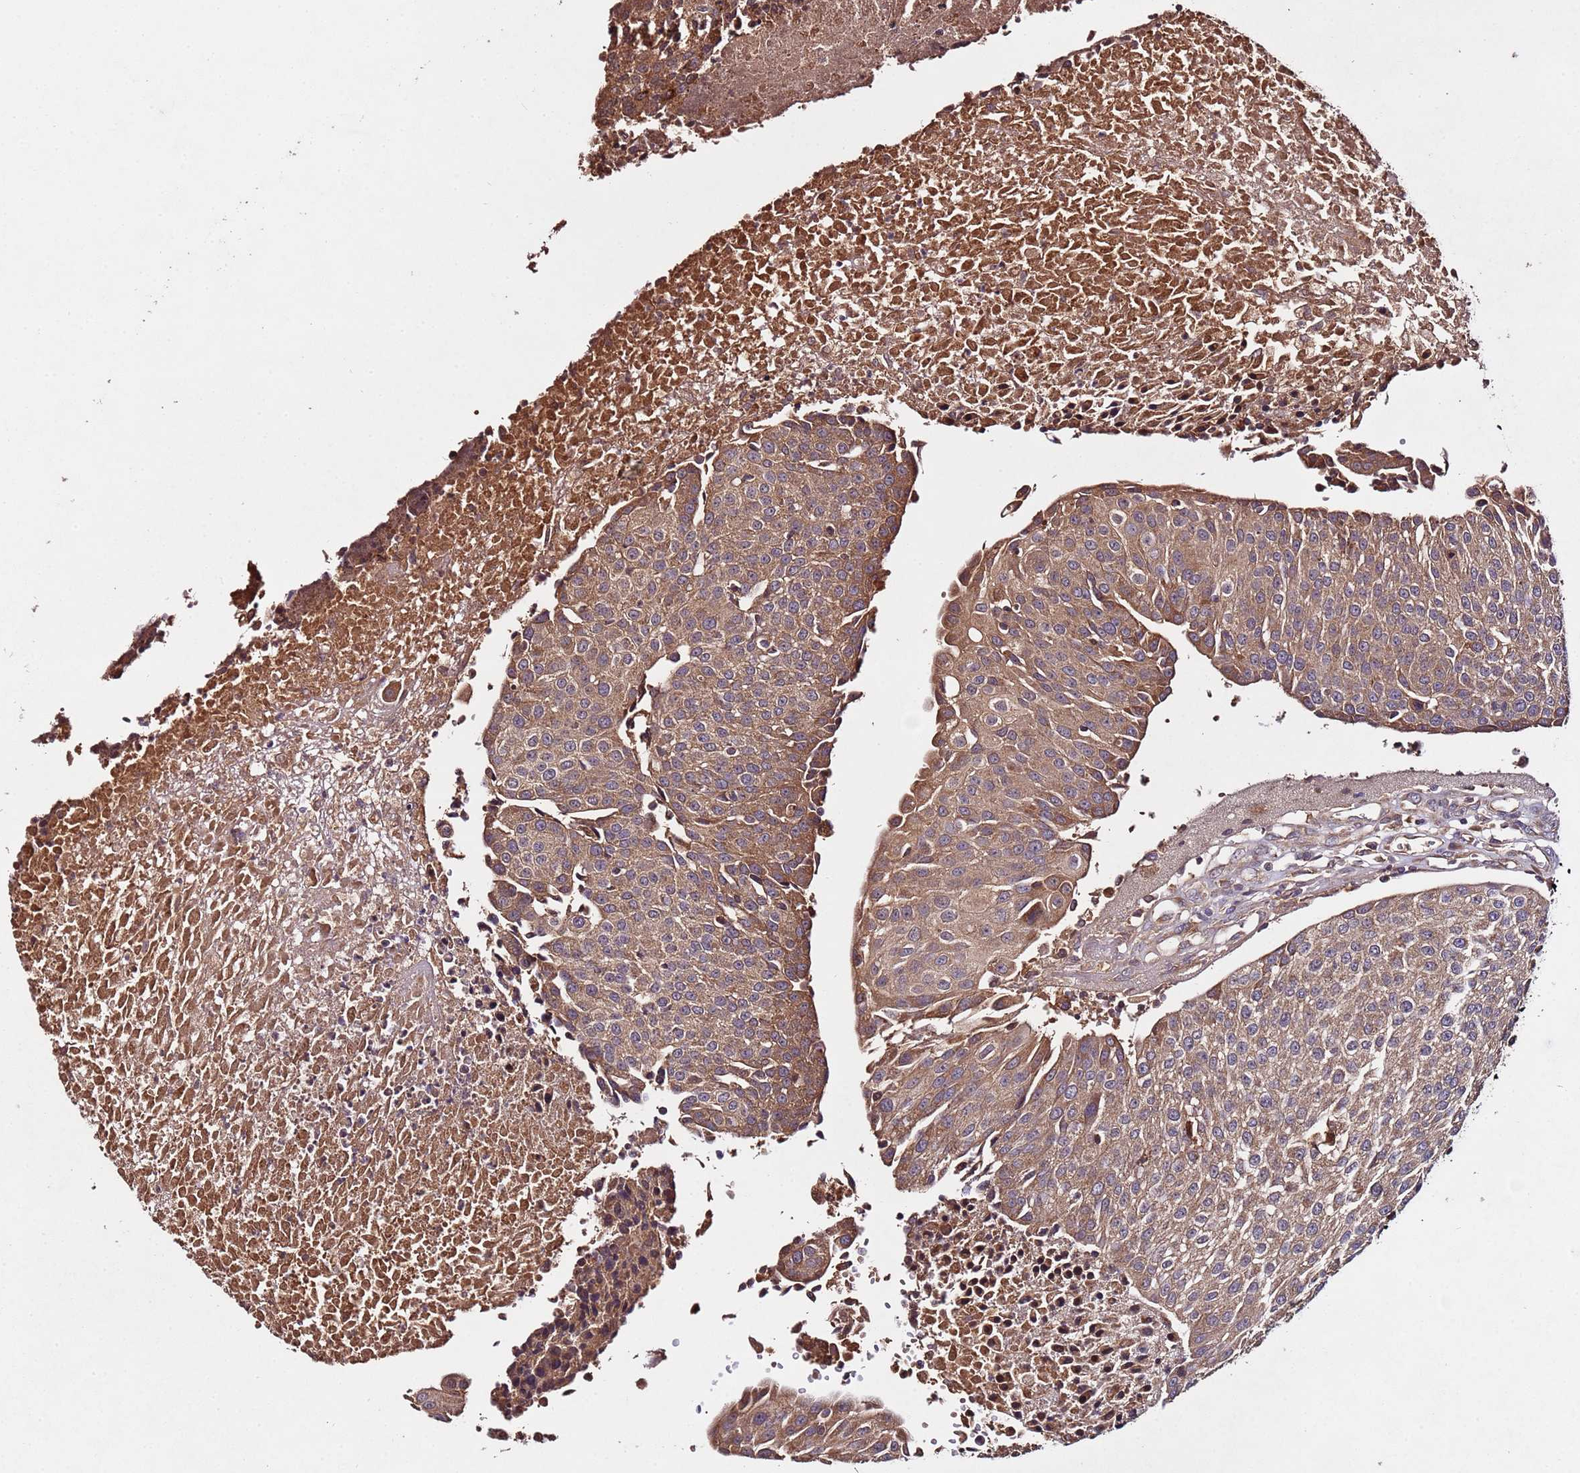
{"staining": {"intensity": "moderate", "quantity": ">75%", "location": "cytoplasmic/membranous"}, "tissue": "urothelial cancer", "cell_type": "Tumor cells", "image_type": "cancer", "snomed": [{"axis": "morphology", "description": "Urothelial carcinoma, High grade"}, {"axis": "topography", "description": "Urinary bladder"}], "caption": "Urothelial cancer stained with DAB (3,3'-diaminobenzidine) IHC shows medium levels of moderate cytoplasmic/membranous staining in about >75% of tumor cells. The staining was performed using DAB, with brown indicating positive protein expression. Nuclei are stained blue with hematoxylin.", "gene": "RPS15A", "patient": {"sex": "female", "age": 85}}